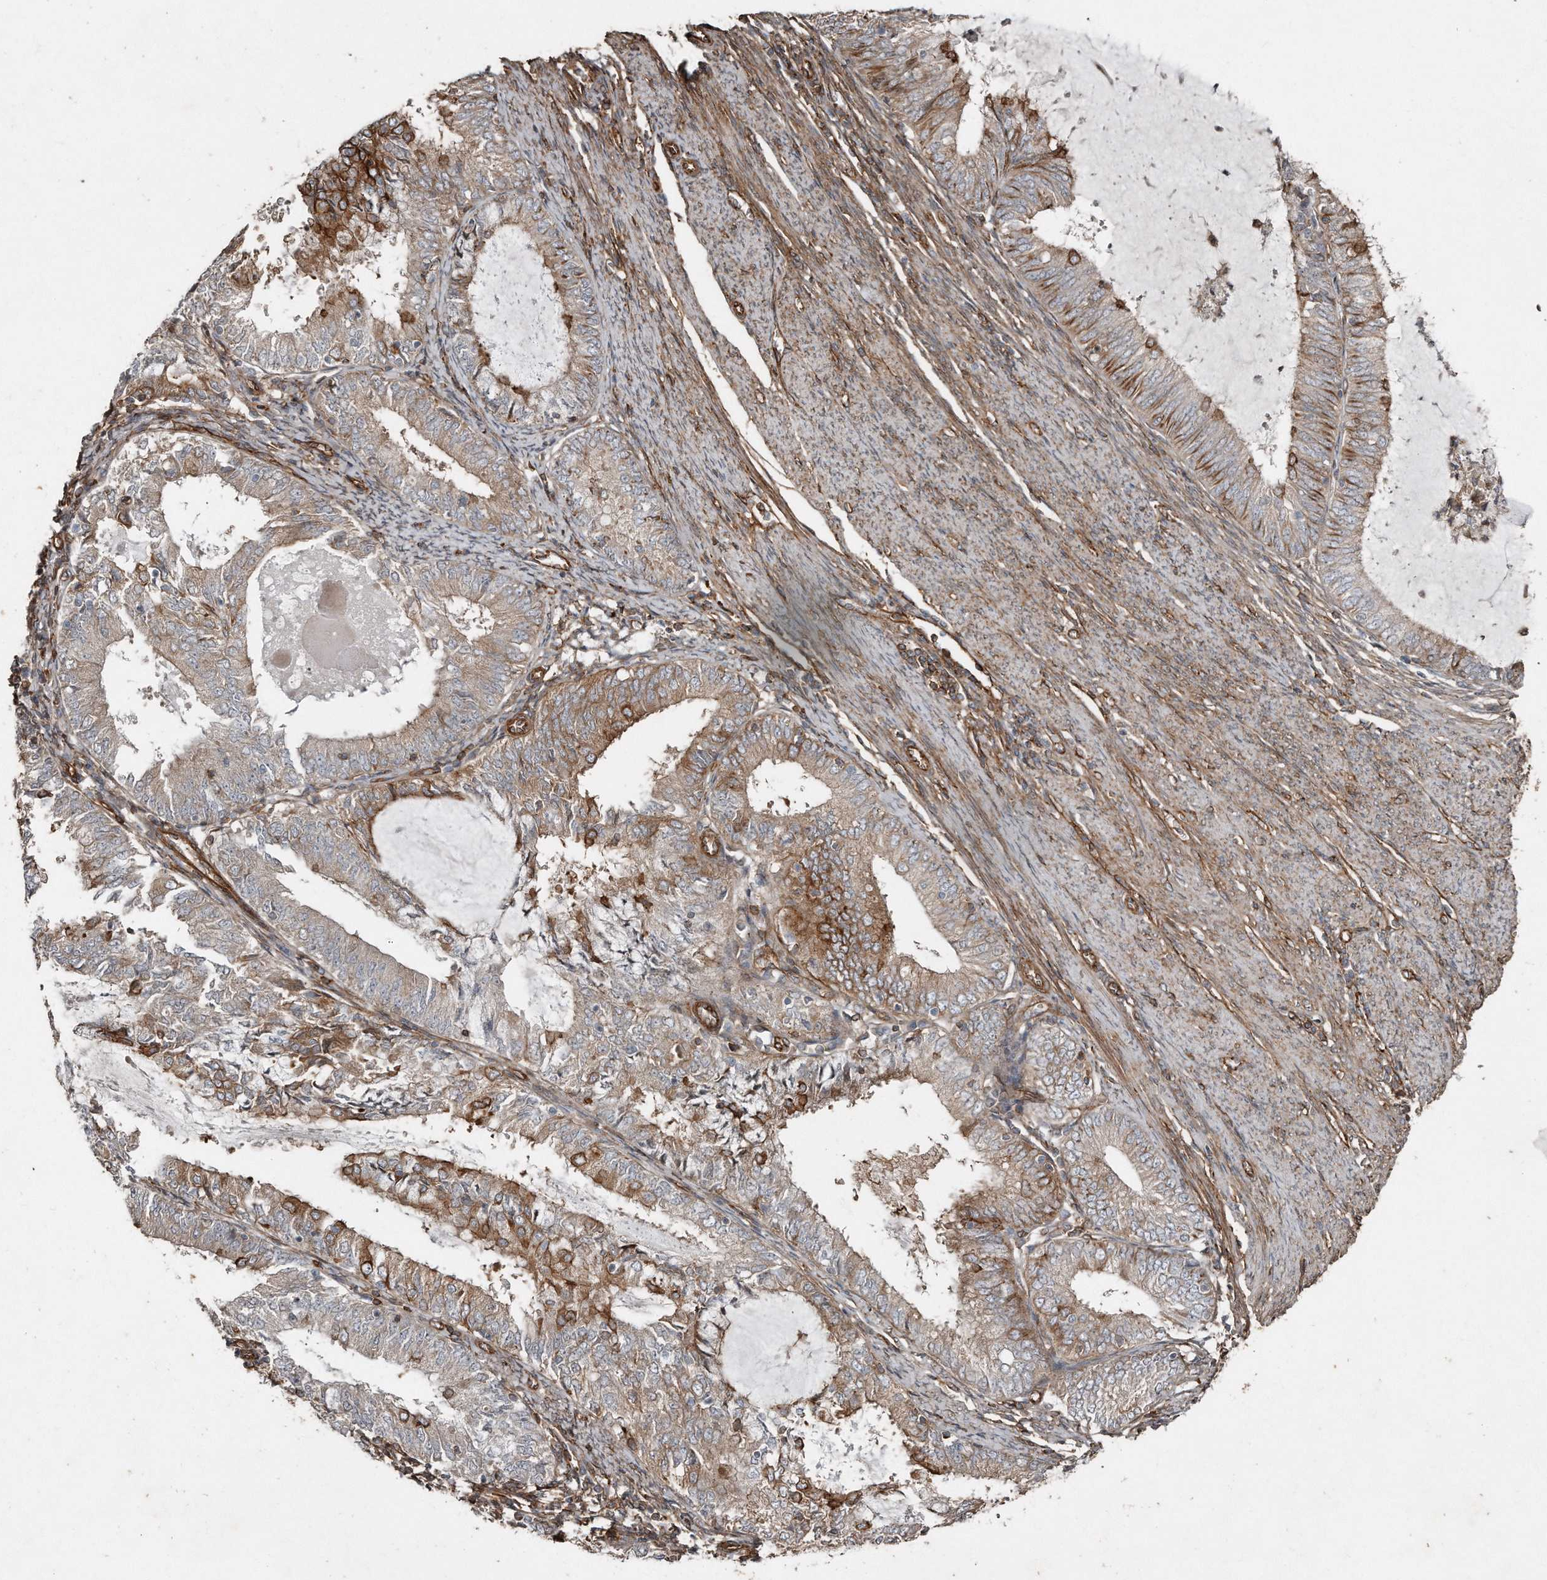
{"staining": {"intensity": "moderate", "quantity": "<25%", "location": "cytoplasmic/membranous"}, "tissue": "endometrial cancer", "cell_type": "Tumor cells", "image_type": "cancer", "snomed": [{"axis": "morphology", "description": "Adenocarcinoma, NOS"}, {"axis": "topography", "description": "Endometrium"}], "caption": "This histopathology image shows IHC staining of endometrial cancer, with low moderate cytoplasmic/membranous positivity in about <25% of tumor cells.", "gene": "SNAP47", "patient": {"sex": "female", "age": 57}}